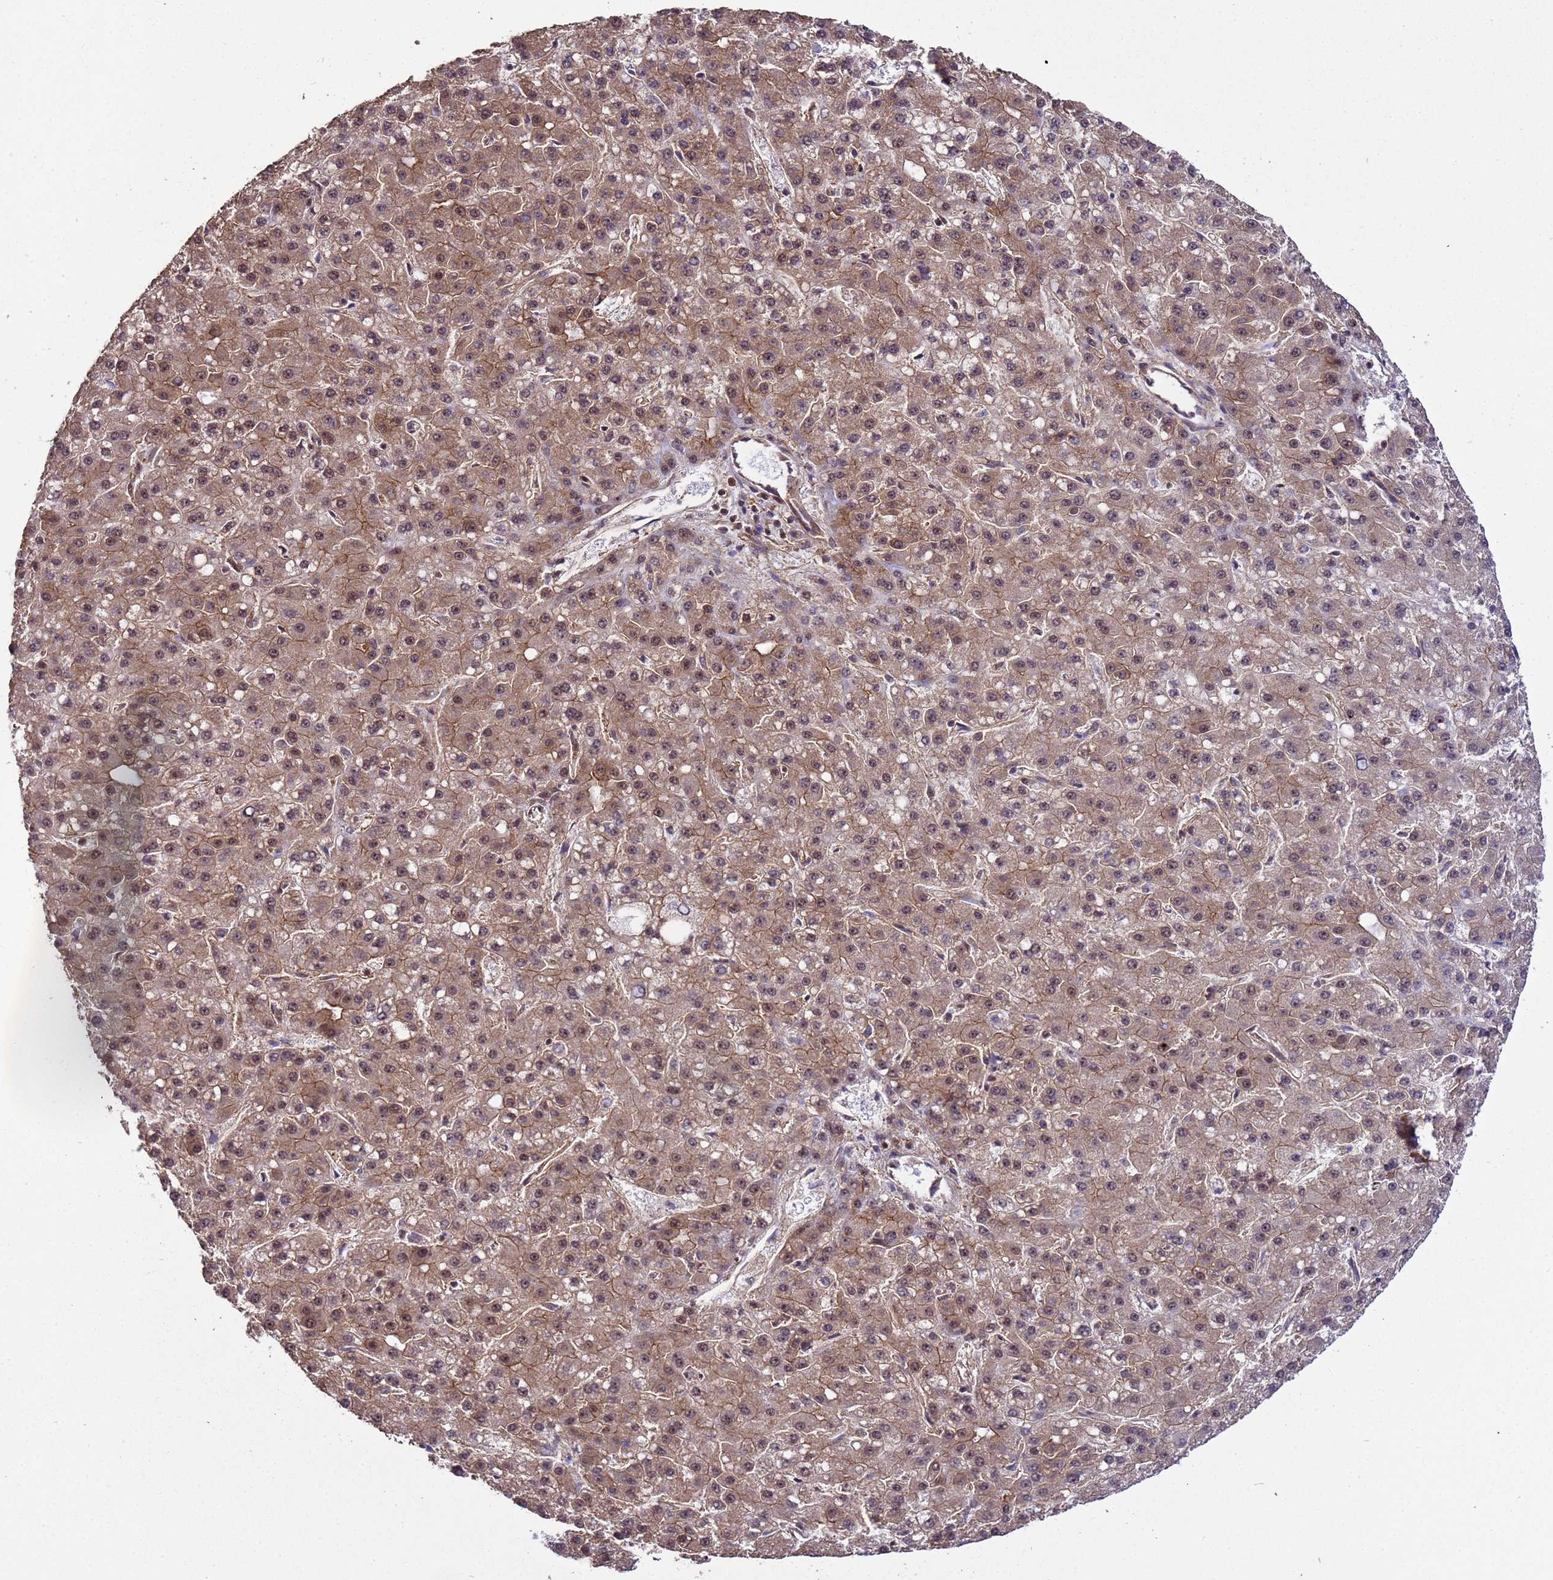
{"staining": {"intensity": "moderate", "quantity": ">75%", "location": "cytoplasmic/membranous,nuclear"}, "tissue": "liver cancer", "cell_type": "Tumor cells", "image_type": "cancer", "snomed": [{"axis": "morphology", "description": "Carcinoma, Hepatocellular, NOS"}, {"axis": "topography", "description": "Liver"}], "caption": "Immunohistochemical staining of liver hepatocellular carcinoma exhibits medium levels of moderate cytoplasmic/membranous and nuclear positivity in about >75% of tumor cells.", "gene": "SYF2", "patient": {"sex": "male", "age": 67}}